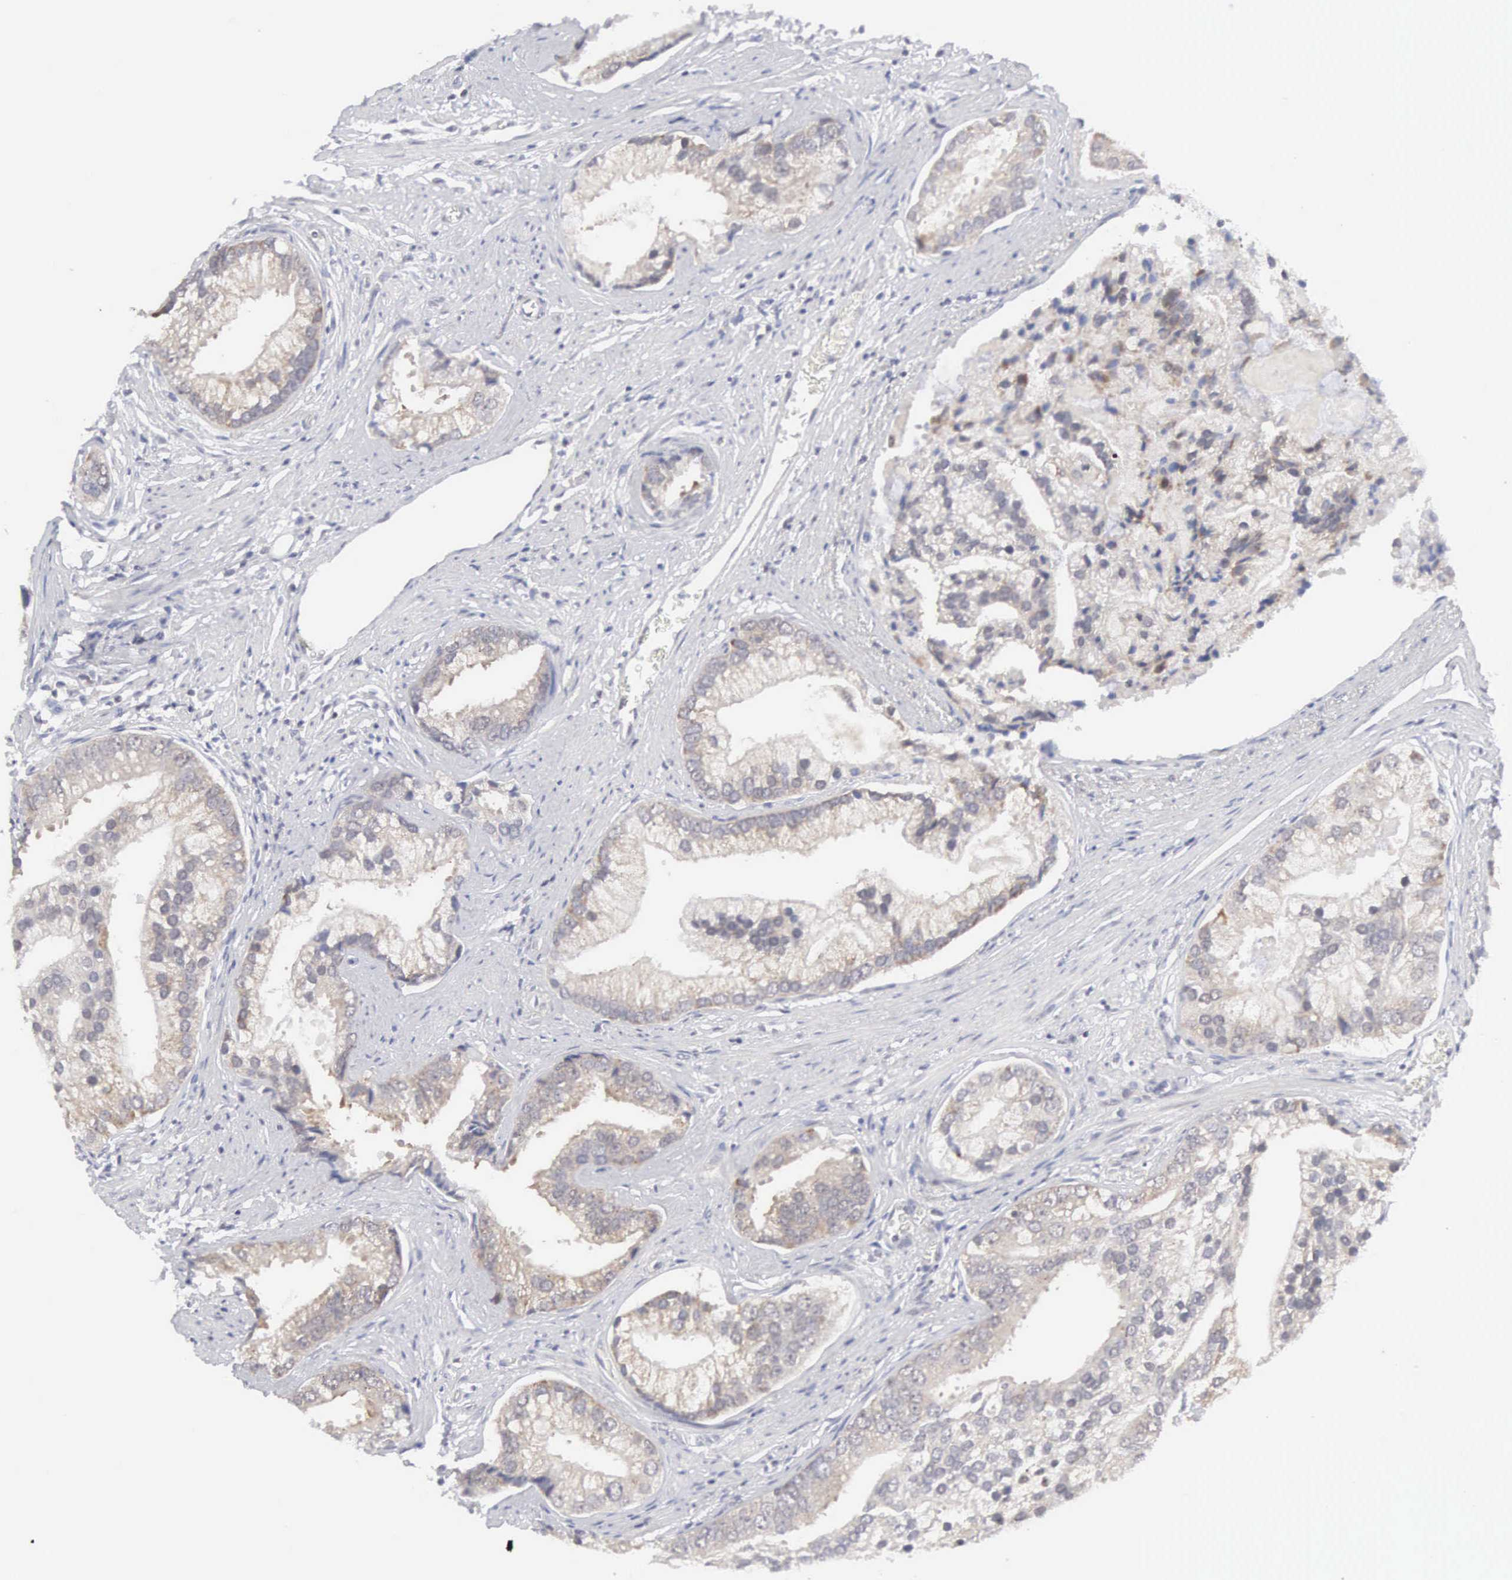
{"staining": {"intensity": "moderate", "quantity": "25%-75%", "location": "cytoplasmic/membranous,nuclear"}, "tissue": "prostate cancer", "cell_type": "Tumor cells", "image_type": "cancer", "snomed": [{"axis": "morphology", "description": "Adenocarcinoma, Low grade"}, {"axis": "topography", "description": "Prostate"}], "caption": "Immunohistochemistry histopathology image of prostate adenocarcinoma (low-grade) stained for a protein (brown), which displays medium levels of moderate cytoplasmic/membranous and nuclear staining in approximately 25%-75% of tumor cells.", "gene": "MNAT1", "patient": {"sex": "male", "age": 71}}